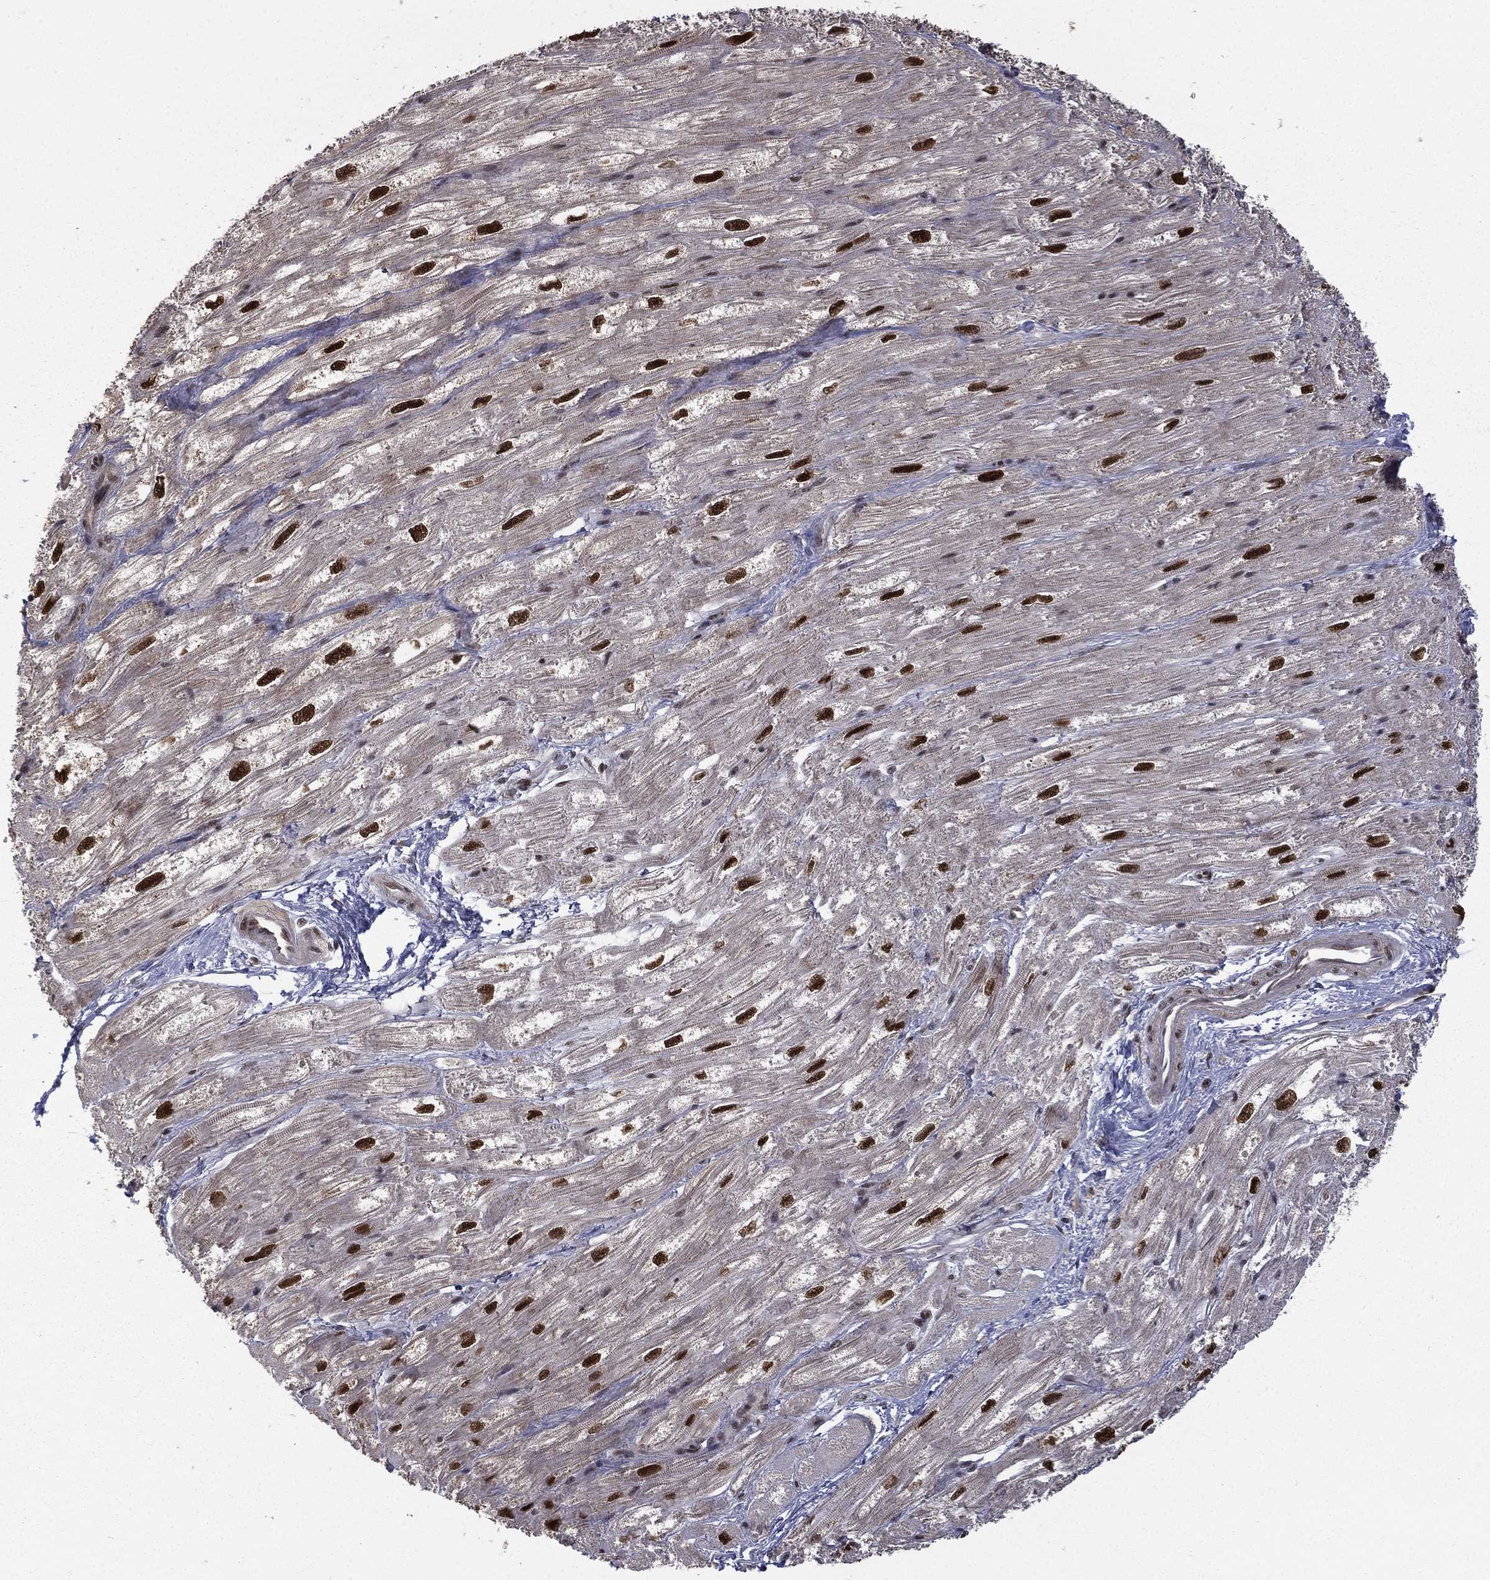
{"staining": {"intensity": "strong", "quantity": ">75%", "location": "nuclear"}, "tissue": "heart muscle", "cell_type": "Cardiomyocytes", "image_type": "normal", "snomed": [{"axis": "morphology", "description": "Normal tissue, NOS"}, {"axis": "topography", "description": "Heart"}], "caption": "DAB (3,3'-diaminobenzidine) immunohistochemical staining of normal heart muscle shows strong nuclear protein expression in approximately >75% of cardiomyocytes.", "gene": "JMJD6", "patient": {"sex": "male", "age": 62}}